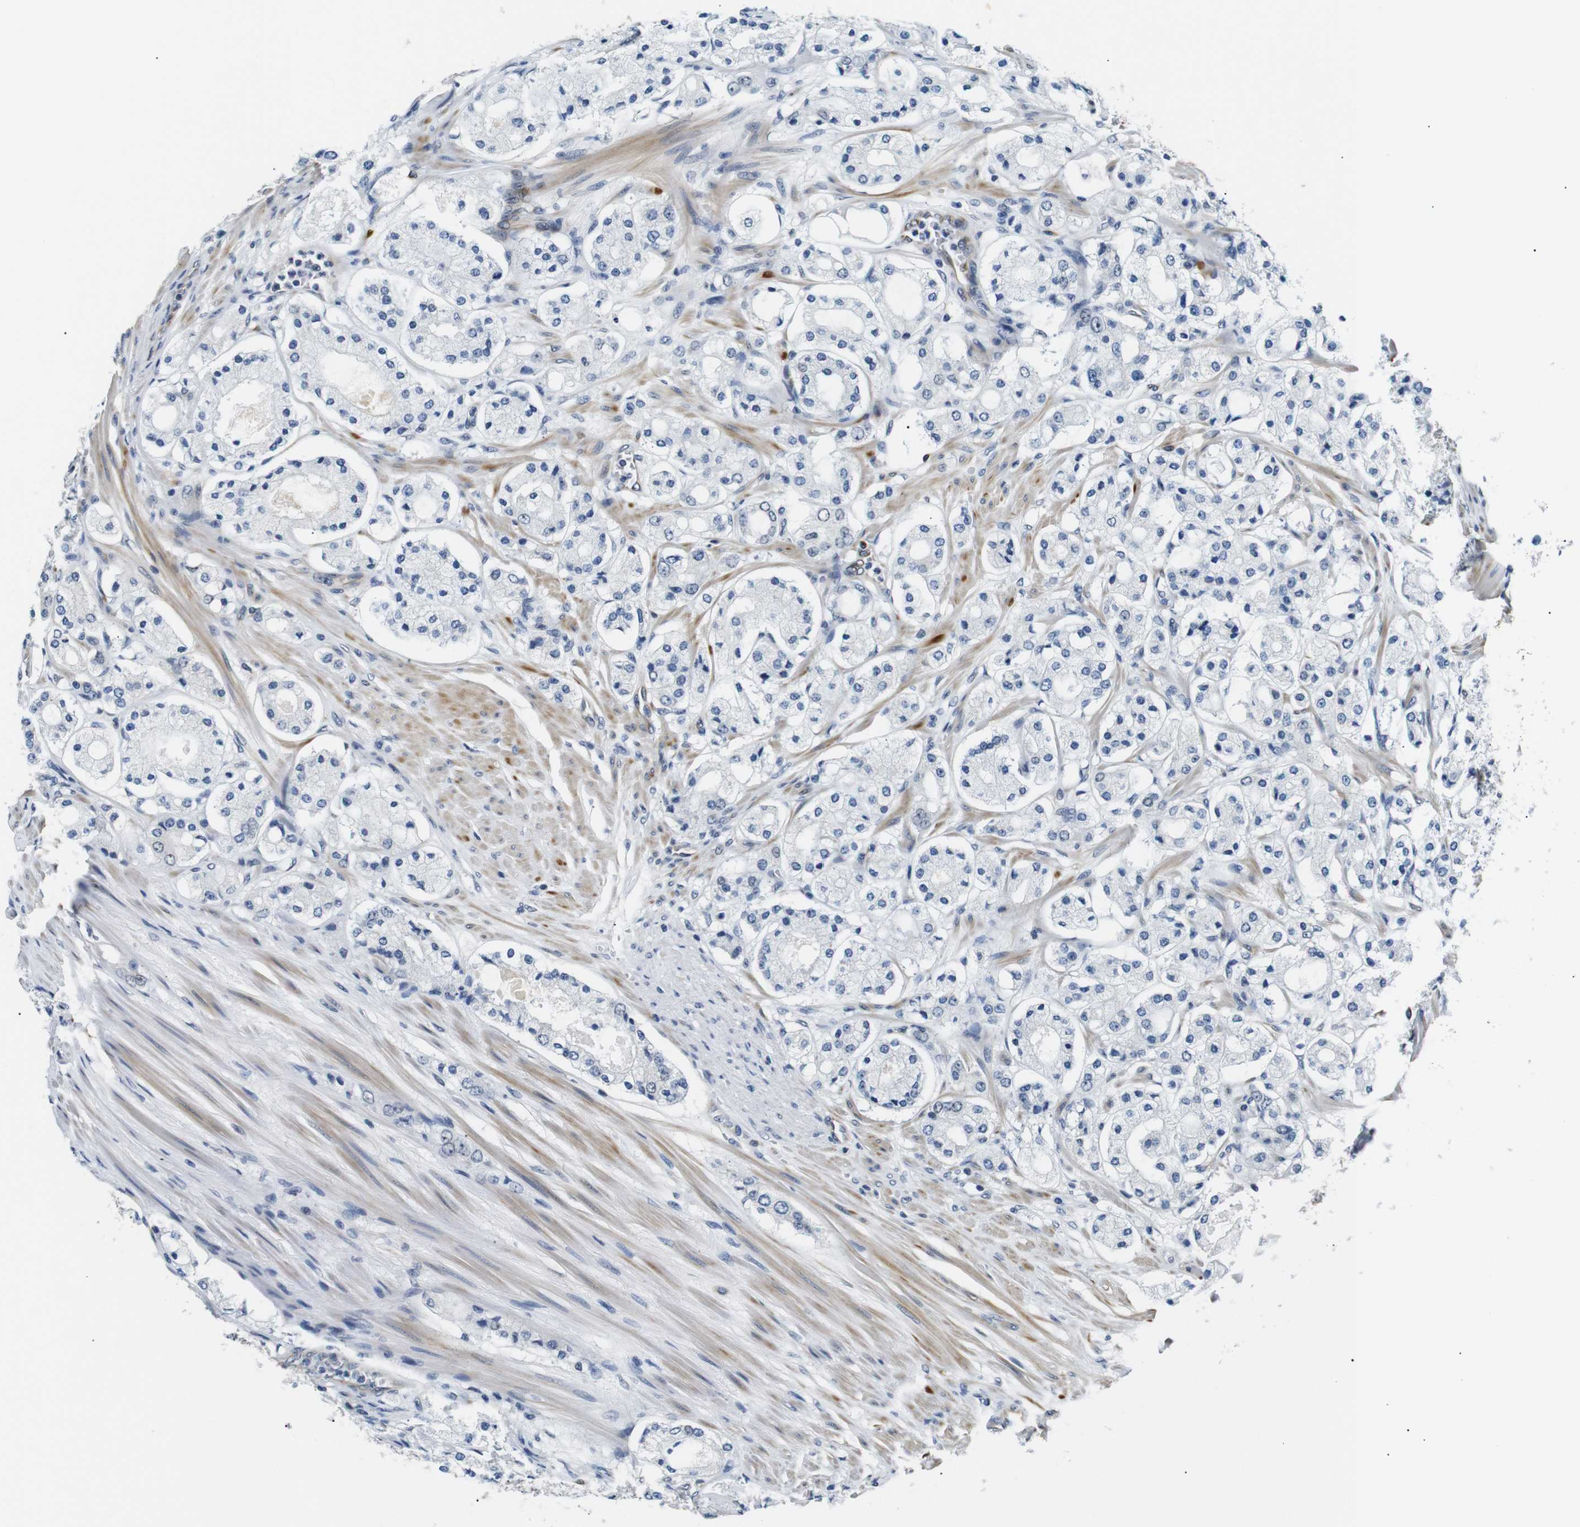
{"staining": {"intensity": "negative", "quantity": "none", "location": "none"}, "tissue": "prostate cancer", "cell_type": "Tumor cells", "image_type": "cancer", "snomed": [{"axis": "morphology", "description": "Adenocarcinoma, High grade"}, {"axis": "topography", "description": "Prostate"}], "caption": "High power microscopy histopathology image of an immunohistochemistry micrograph of prostate cancer, revealing no significant staining in tumor cells. The staining was performed using DAB to visualize the protein expression in brown, while the nuclei were stained in blue with hematoxylin (Magnification: 20x).", "gene": "TAFA1", "patient": {"sex": "male", "age": 65}}